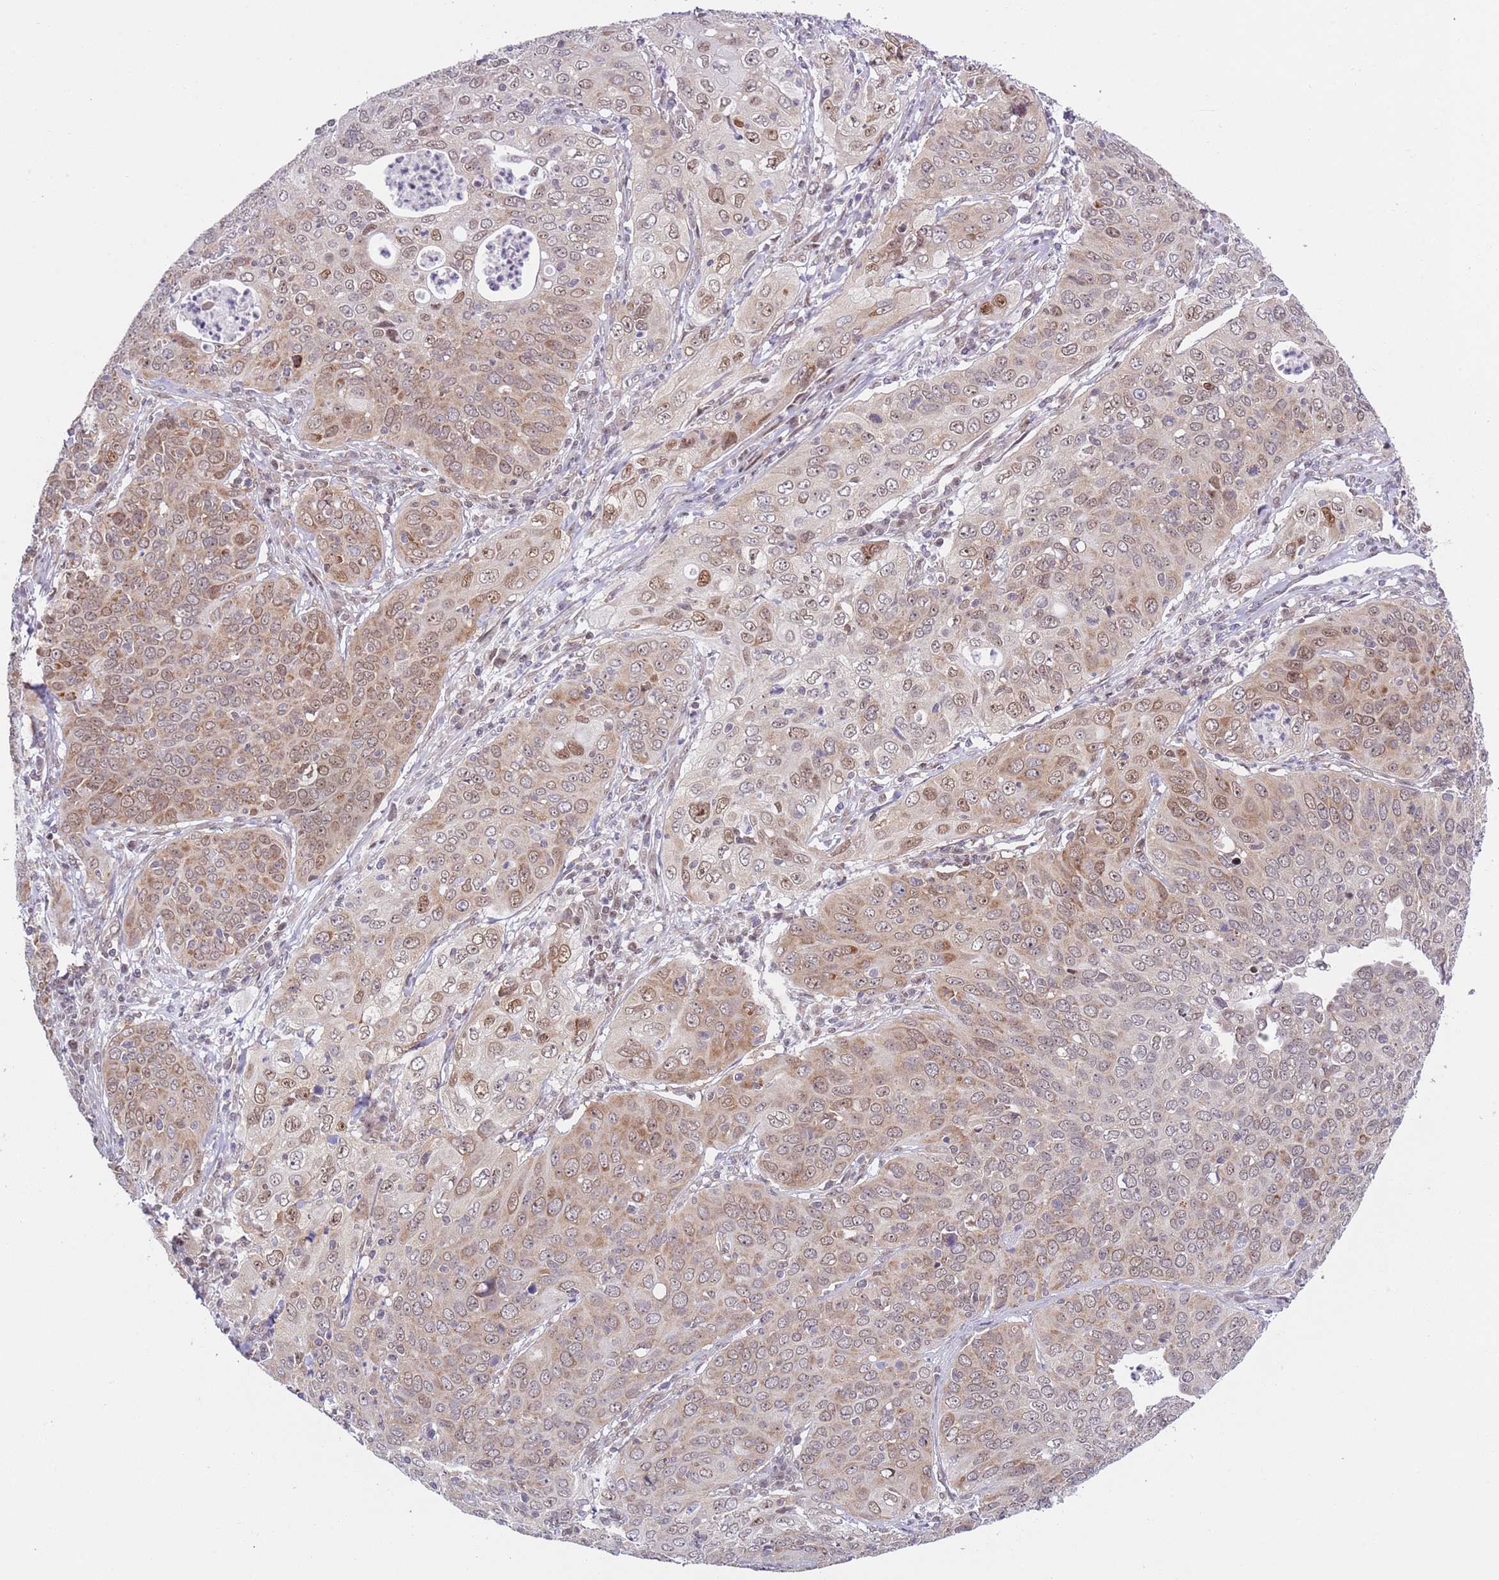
{"staining": {"intensity": "moderate", "quantity": "25%-75%", "location": "cytoplasmic/membranous,nuclear"}, "tissue": "cervical cancer", "cell_type": "Tumor cells", "image_type": "cancer", "snomed": [{"axis": "morphology", "description": "Squamous cell carcinoma, NOS"}, {"axis": "topography", "description": "Cervix"}], "caption": "Squamous cell carcinoma (cervical) stained with a protein marker demonstrates moderate staining in tumor cells.", "gene": "SLC25A32", "patient": {"sex": "female", "age": 36}}